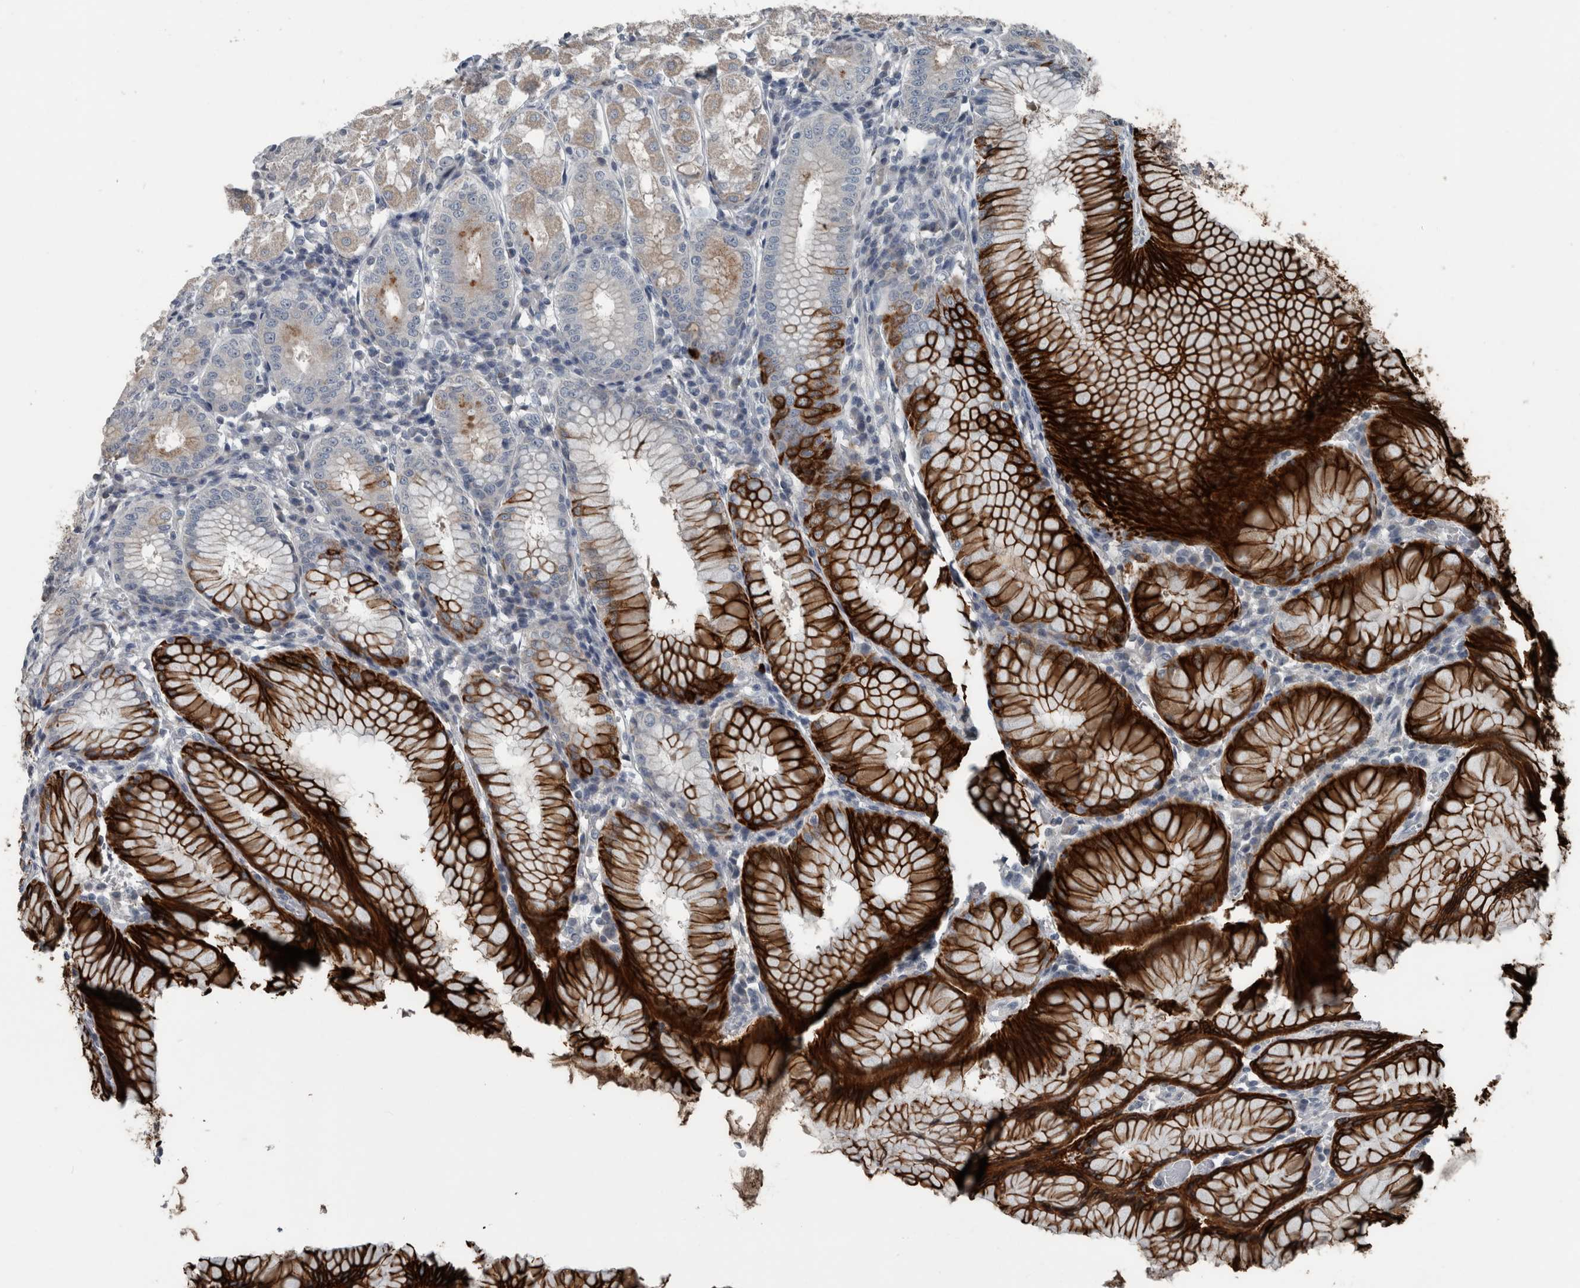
{"staining": {"intensity": "strong", "quantity": "25%-75%", "location": "cytoplasmic/membranous"}, "tissue": "stomach", "cell_type": "Glandular cells", "image_type": "normal", "snomed": [{"axis": "morphology", "description": "Normal tissue, NOS"}, {"axis": "topography", "description": "Stomach, lower"}], "caption": "Glandular cells display high levels of strong cytoplasmic/membranous positivity in approximately 25%-75% of cells in normal stomach.", "gene": "KRT20", "patient": {"sex": "female", "age": 56}}